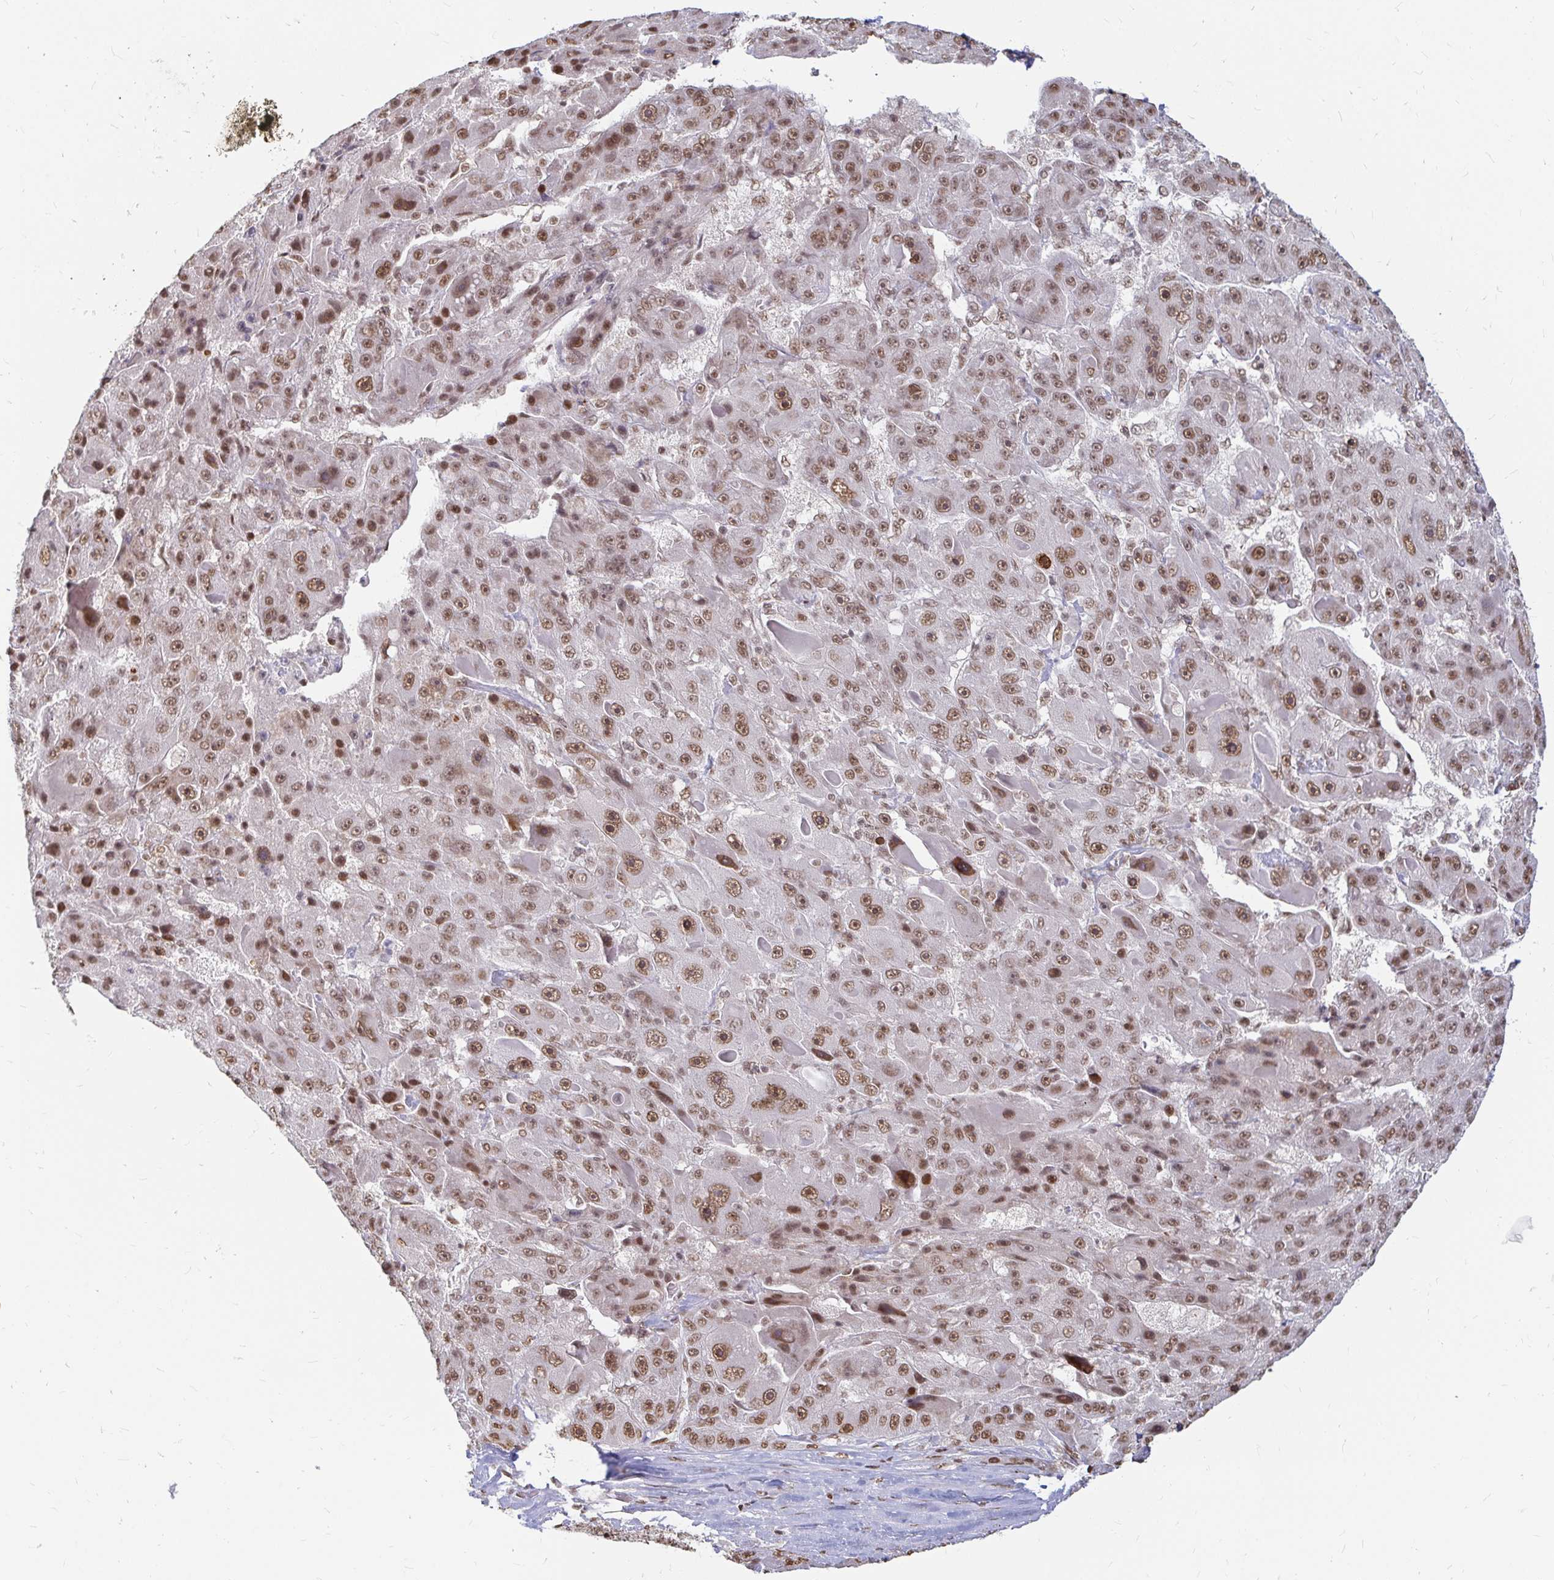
{"staining": {"intensity": "moderate", "quantity": ">75%", "location": "nuclear"}, "tissue": "liver cancer", "cell_type": "Tumor cells", "image_type": "cancer", "snomed": [{"axis": "morphology", "description": "Carcinoma, Hepatocellular, NOS"}, {"axis": "topography", "description": "Liver"}], "caption": "Tumor cells demonstrate moderate nuclear expression in approximately >75% of cells in liver cancer (hepatocellular carcinoma).", "gene": "HNRNPU", "patient": {"sex": "male", "age": 76}}